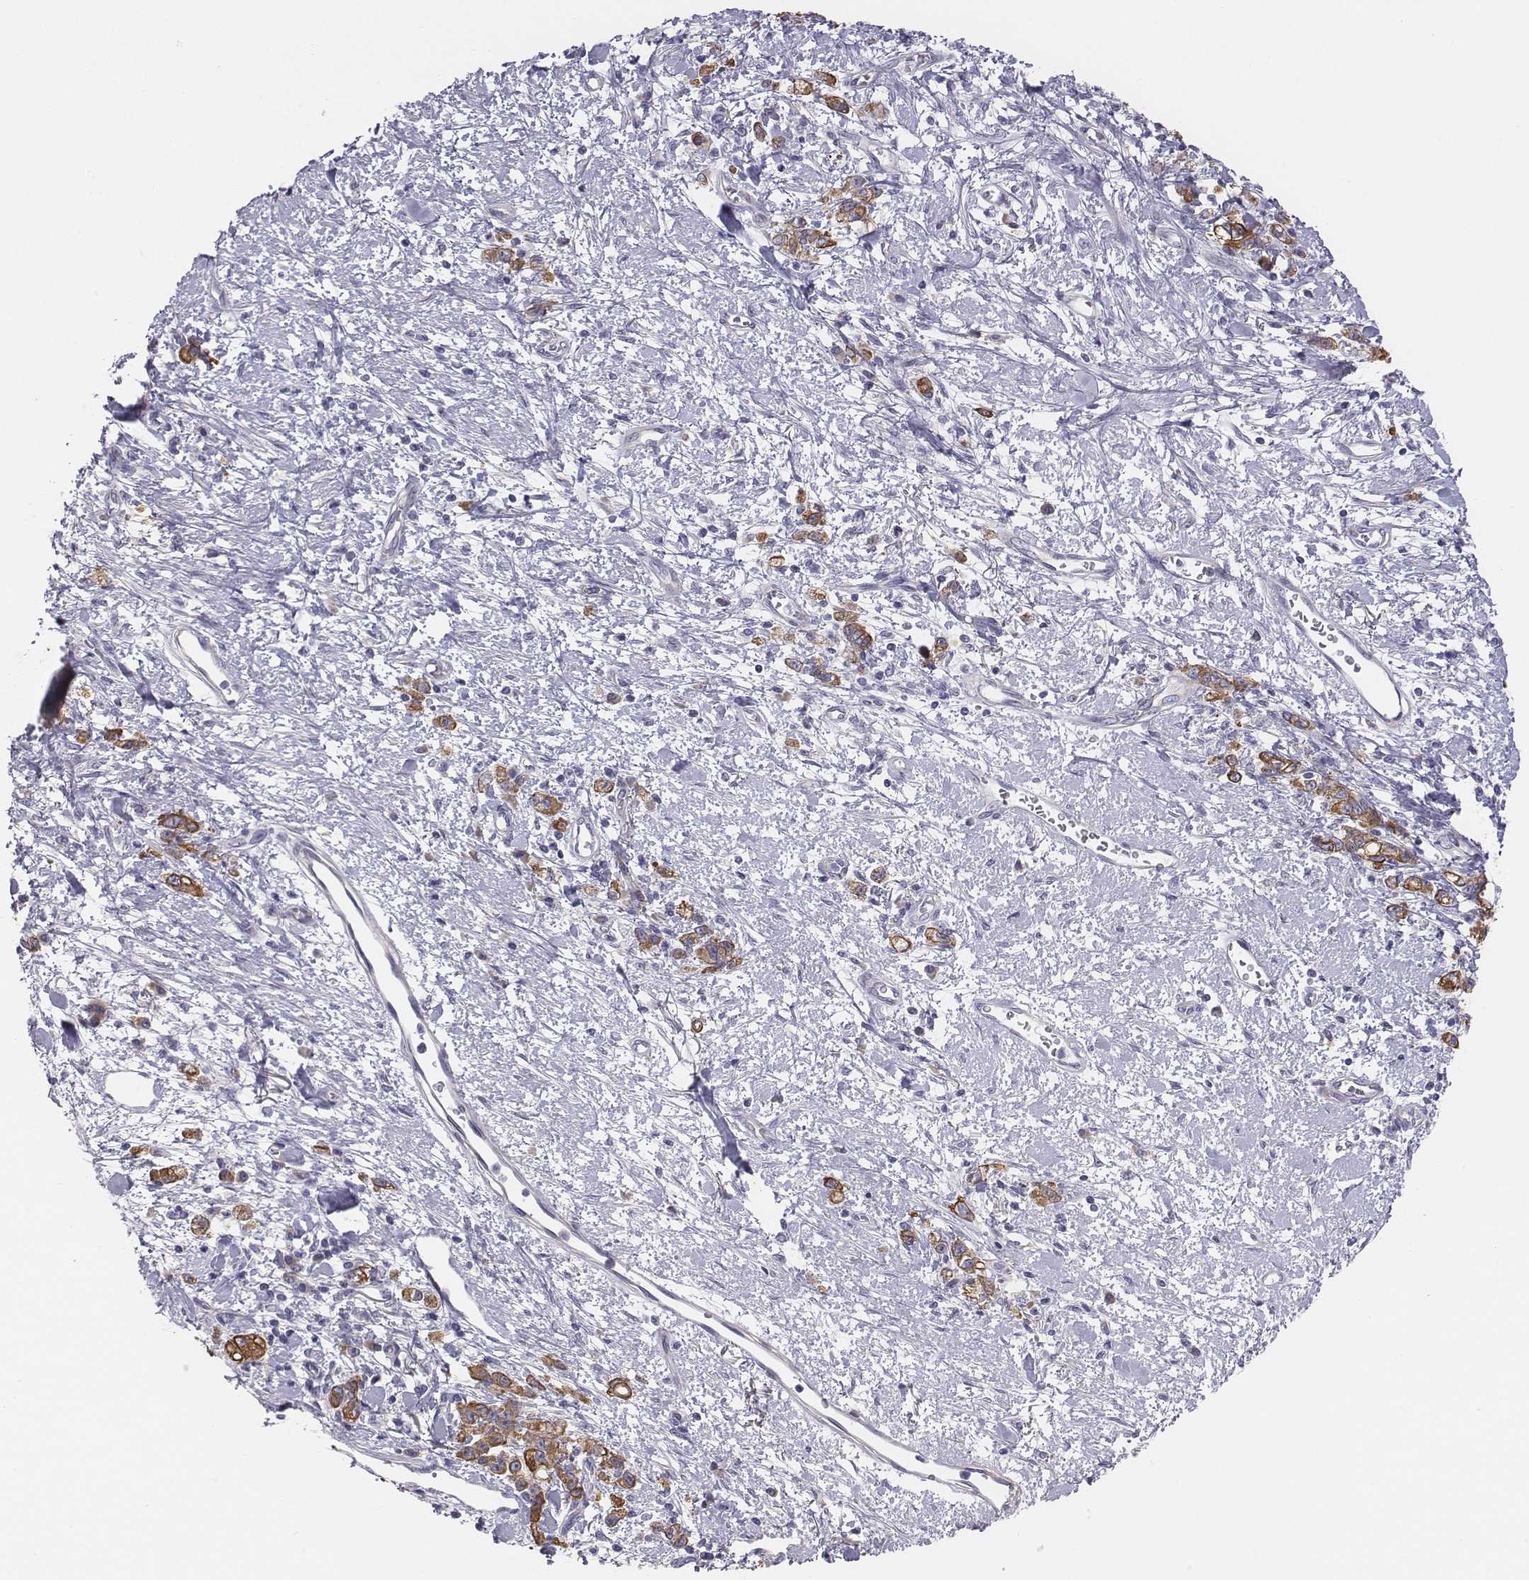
{"staining": {"intensity": "moderate", "quantity": "25%-75%", "location": "cytoplasmic/membranous"}, "tissue": "stomach cancer", "cell_type": "Tumor cells", "image_type": "cancer", "snomed": [{"axis": "morphology", "description": "Adenocarcinoma, NOS"}, {"axis": "topography", "description": "Stomach"}], "caption": "IHC image of stomach cancer (adenocarcinoma) stained for a protein (brown), which shows medium levels of moderate cytoplasmic/membranous positivity in about 25%-75% of tumor cells.", "gene": "CHST14", "patient": {"sex": "male", "age": 77}}